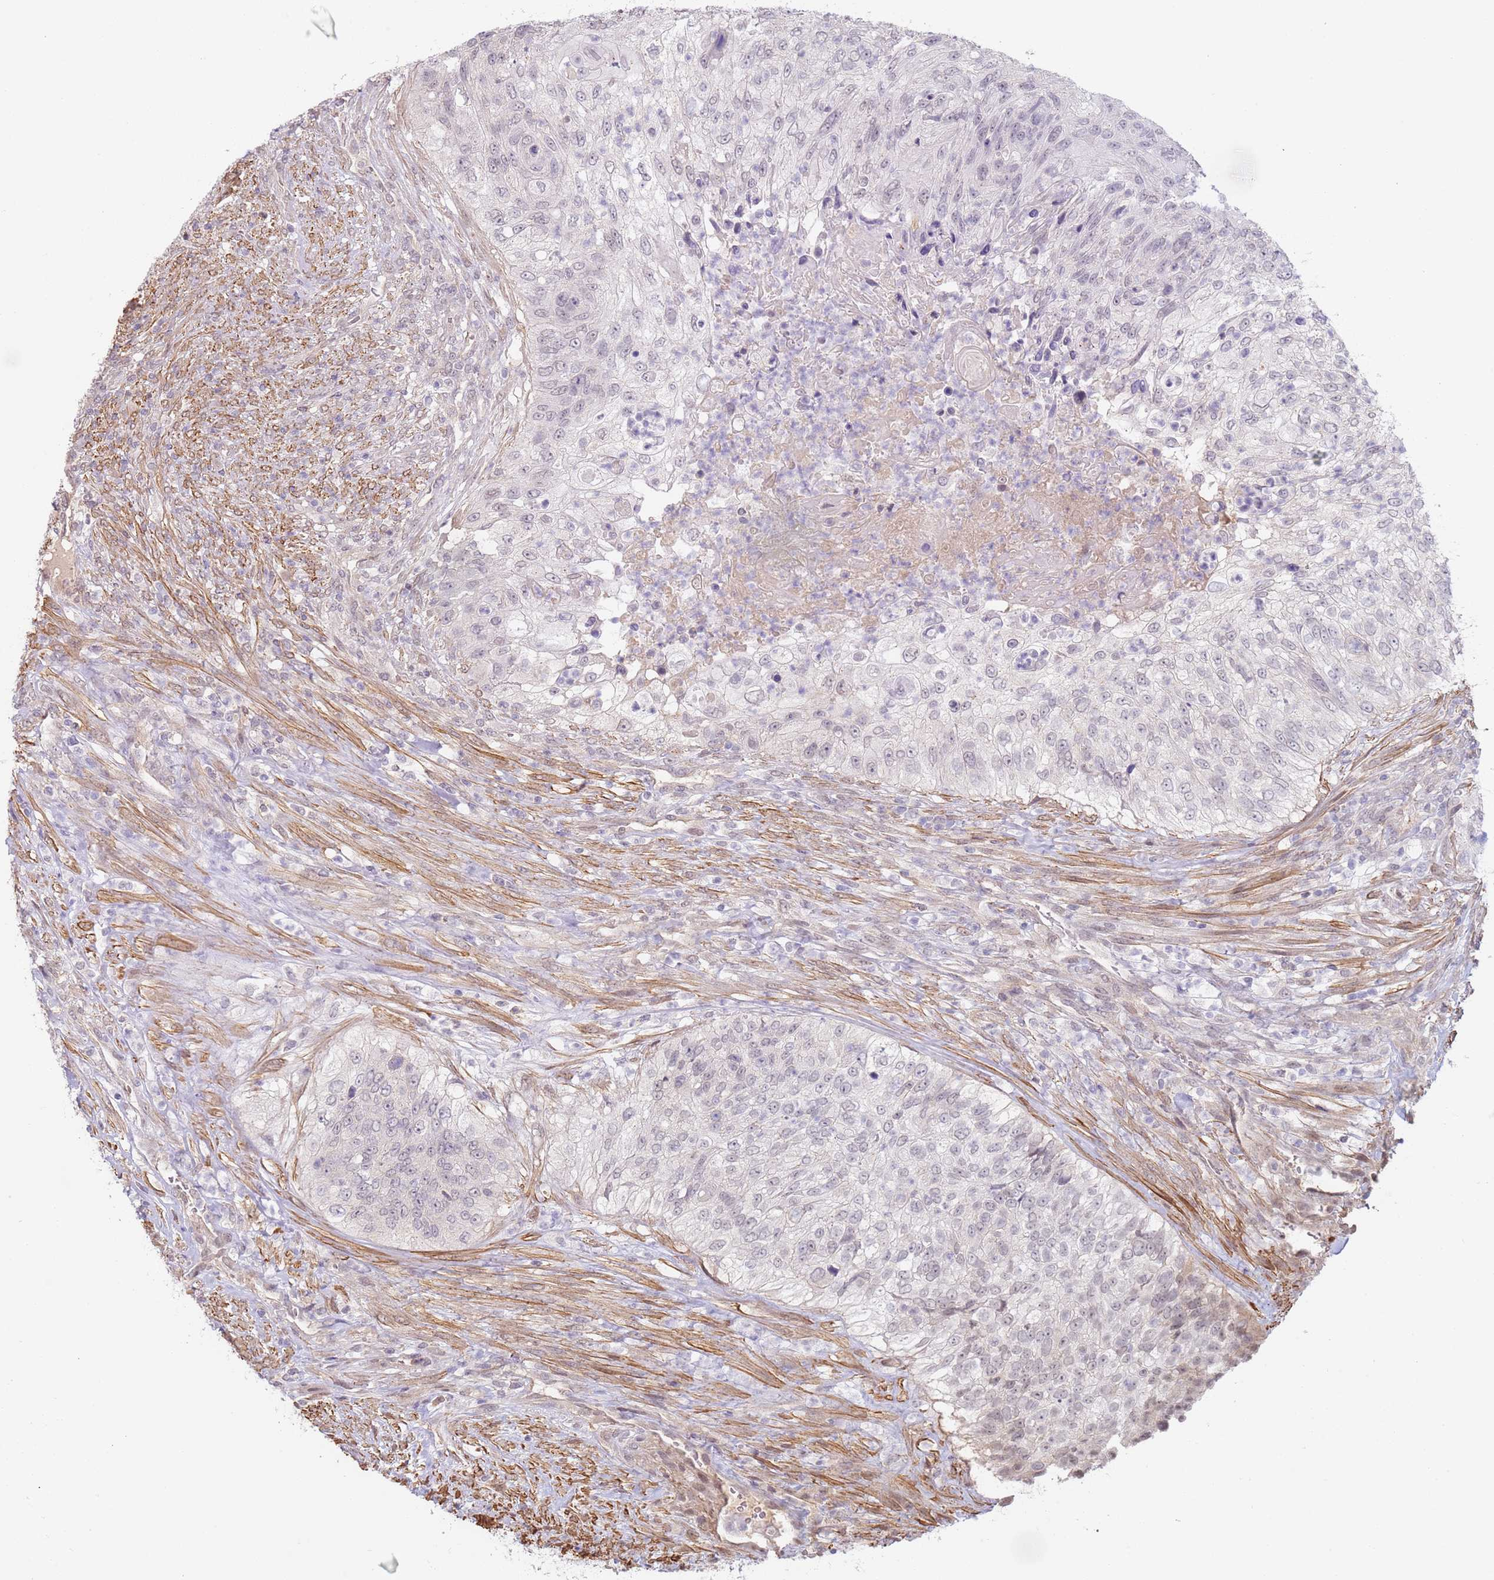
{"staining": {"intensity": "negative", "quantity": "none", "location": "none"}, "tissue": "urothelial cancer", "cell_type": "Tumor cells", "image_type": "cancer", "snomed": [{"axis": "morphology", "description": "Urothelial carcinoma, High grade"}, {"axis": "topography", "description": "Urinary bladder"}], "caption": "Immunohistochemistry (IHC) of human high-grade urothelial carcinoma shows no expression in tumor cells.", "gene": "WDR93", "patient": {"sex": "female", "age": 60}}